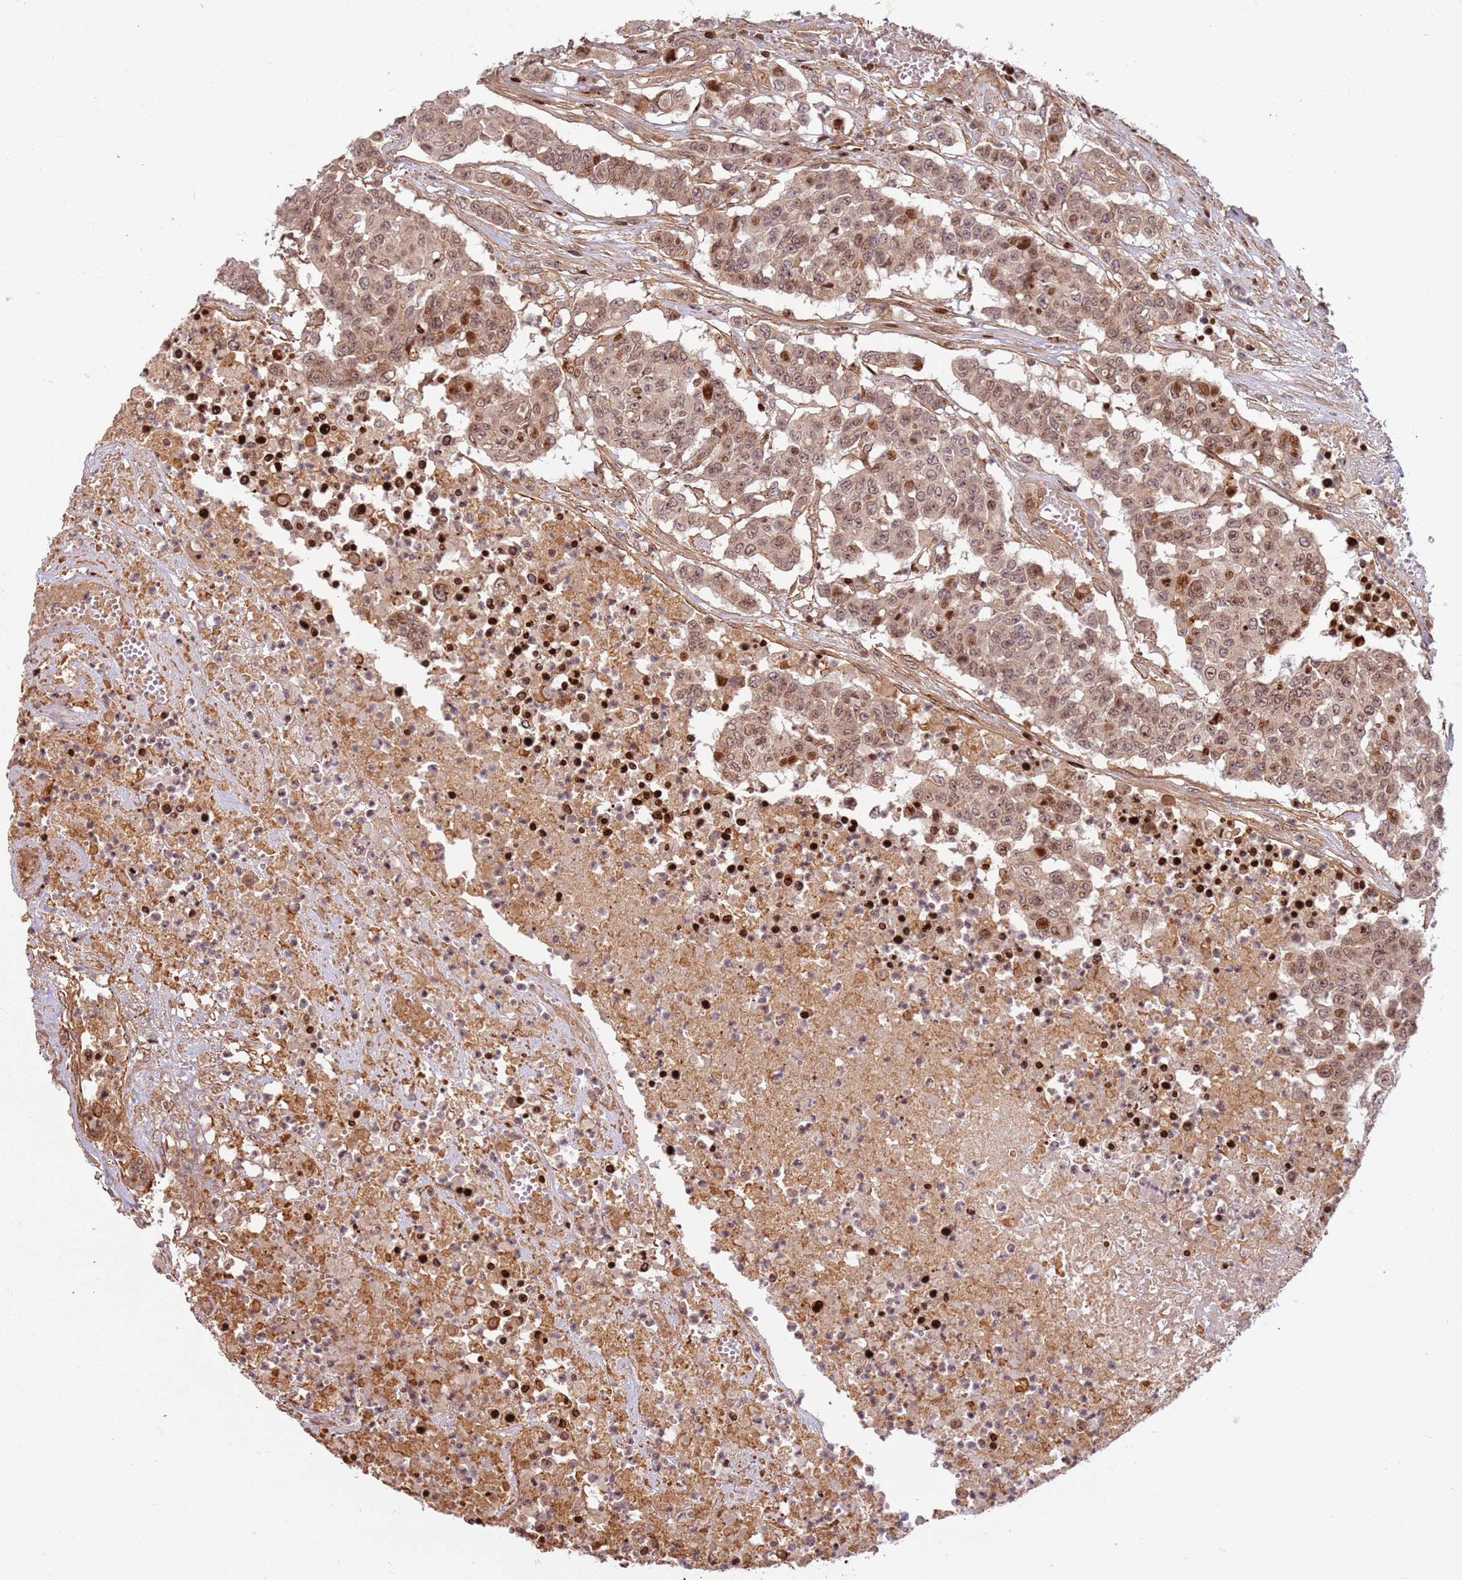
{"staining": {"intensity": "moderate", "quantity": ">75%", "location": "nuclear"}, "tissue": "colorectal cancer", "cell_type": "Tumor cells", "image_type": "cancer", "snomed": [{"axis": "morphology", "description": "Adenocarcinoma, NOS"}, {"axis": "topography", "description": "Colon"}], "caption": "Tumor cells demonstrate medium levels of moderate nuclear staining in about >75% of cells in colorectal adenocarcinoma.", "gene": "TMEM233", "patient": {"sex": "male", "age": 51}}